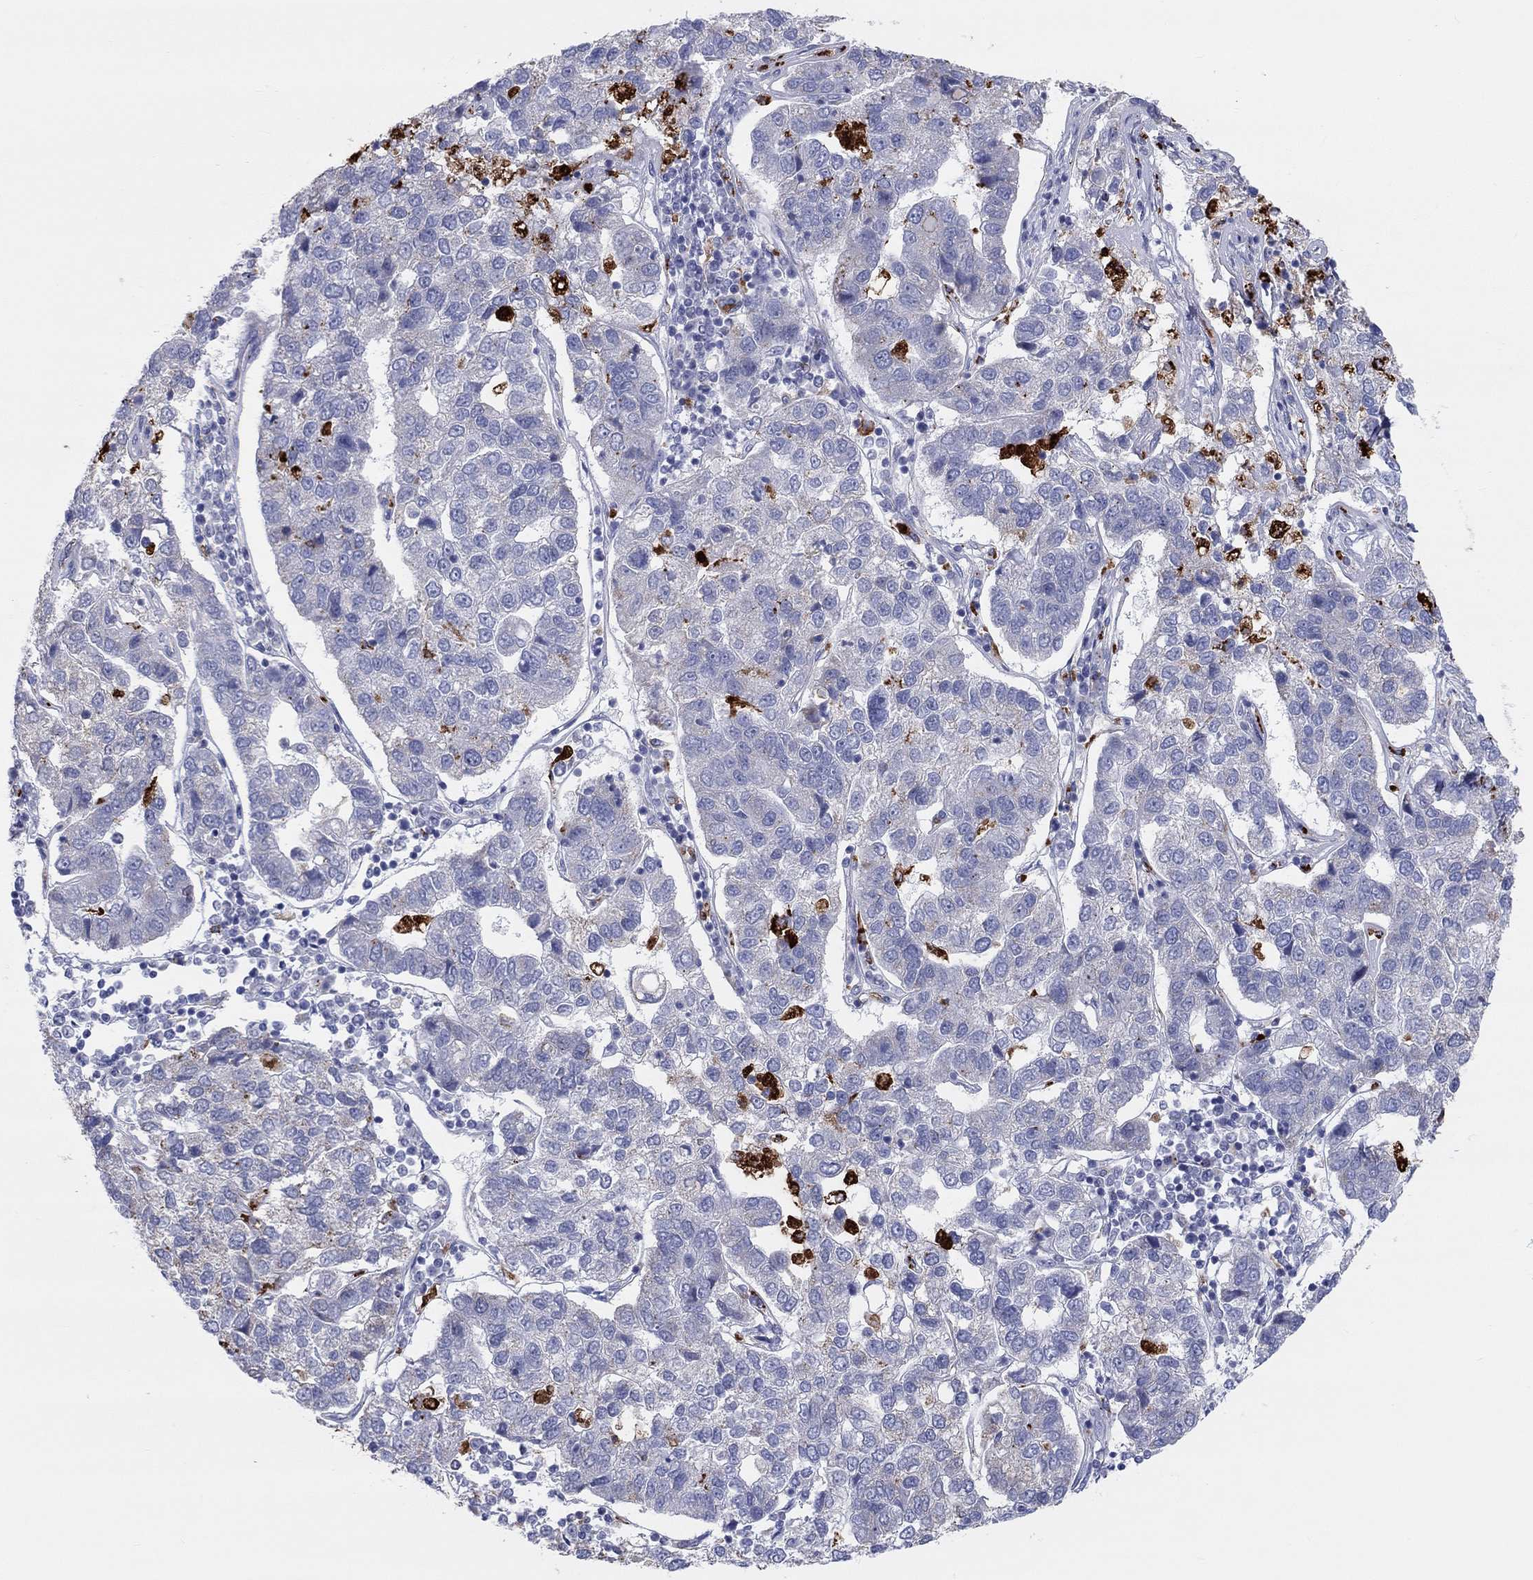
{"staining": {"intensity": "negative", "quantity": "none", "location": "none"}, "tissue": "pancreatic cancer", "cell_type": "Tumor cells", "image_type": "cancer", "snomed": [{"axis": "morphology", "description": "Adenocarcinoma, NOS"}, {"axis": "topography", "description": "Pancreas"}], "caption": "Pancreatic cancer (adenocarcinoma) was stained to show a protein in brown. There is no significant staining in tumor cells.", "gene": "BCO2", "patient": {"sex": "female", "age": 61}}